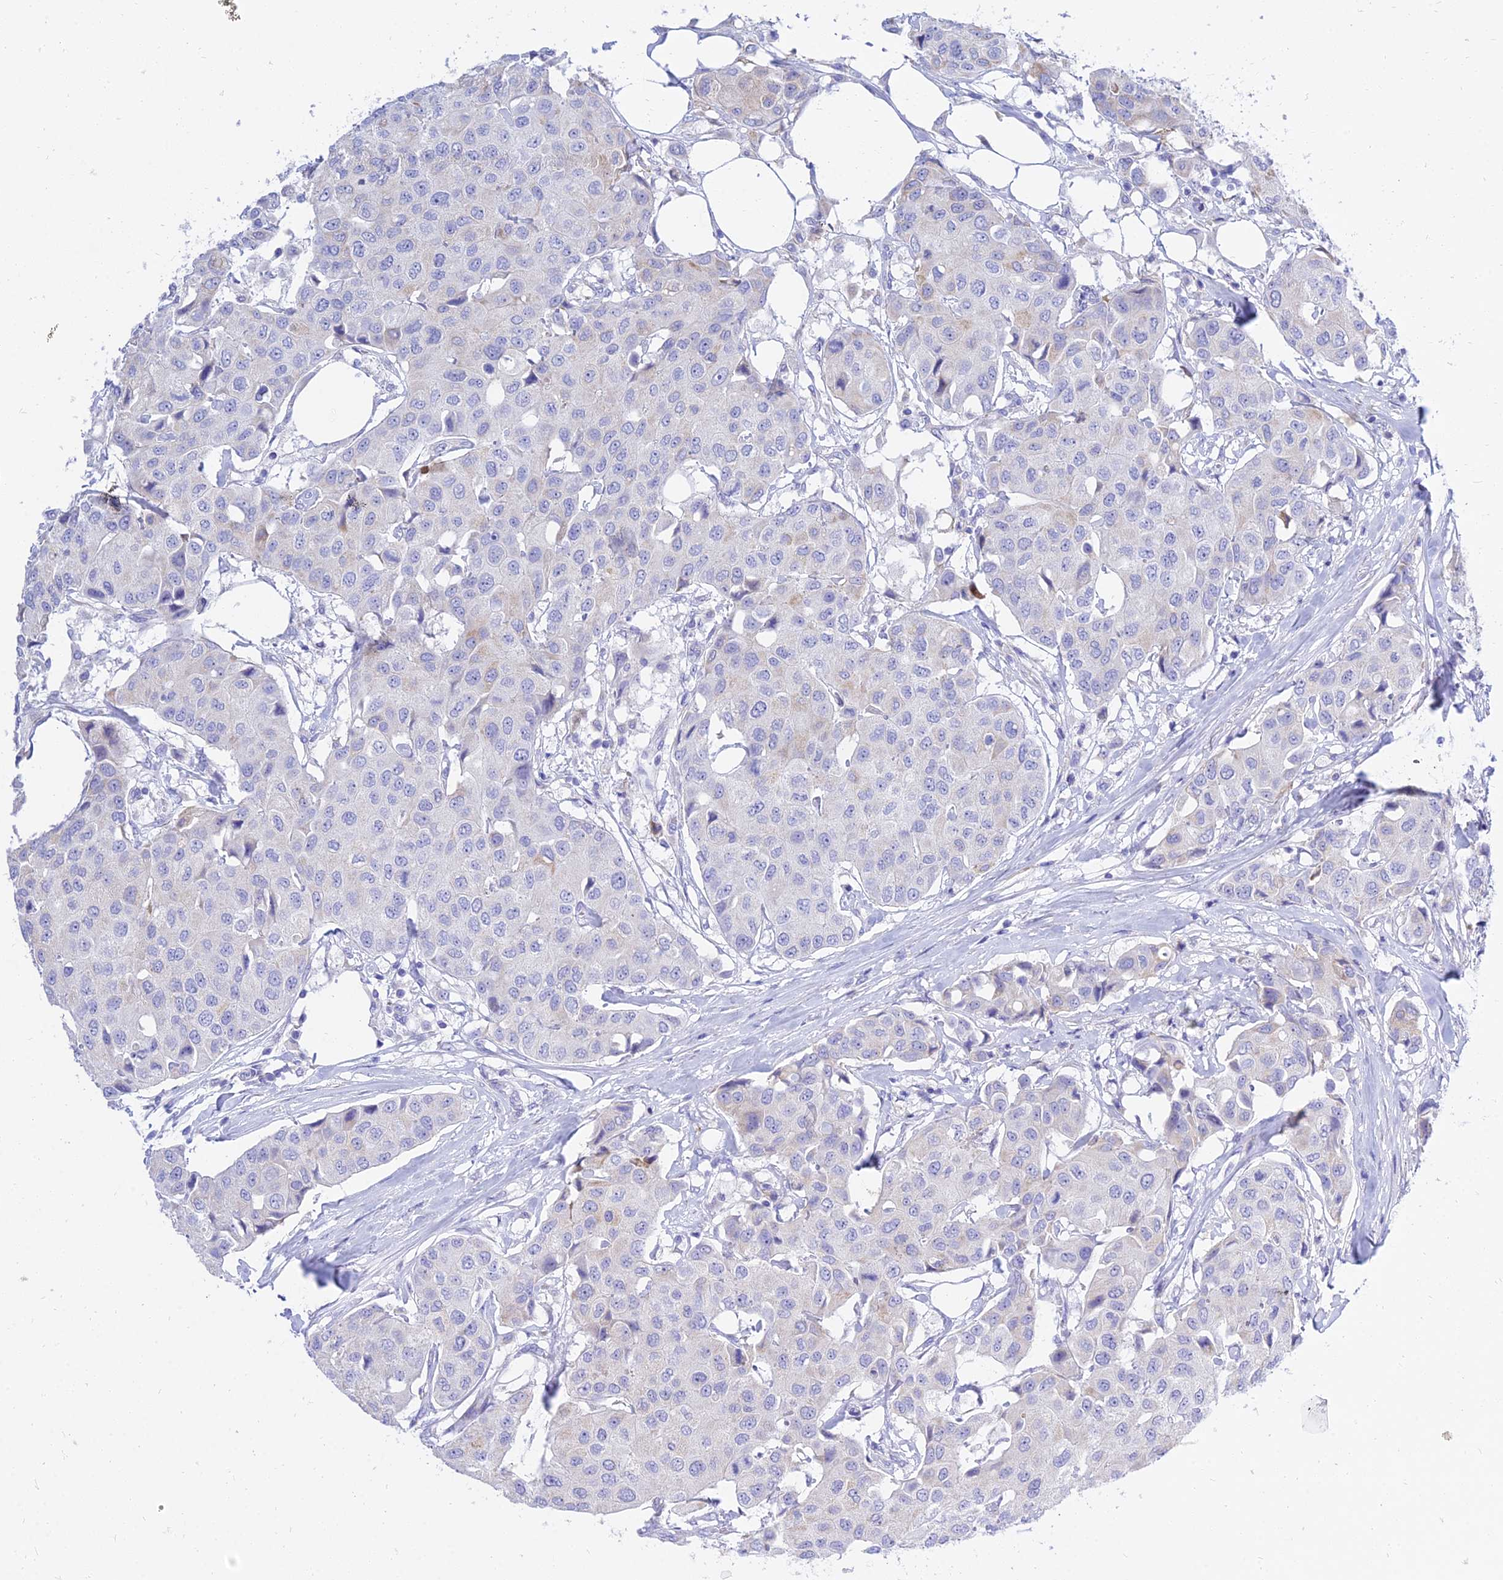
{"staining": {"intensity": "negative", "quantity": "none", "location": "none"}, "tissue": "breast cancer", "cell_type": "Tumor cells", "image_type": "cancer", "snomed": [{"axis": "morphology", "description": "Duct carcinoma"}, {"axis": "topography", "description": "Breast"}], "caption": "There is no significant expression in tumor cells of breast cancer (invasive ductal carcinoma).", "gene": "PKN3", "patient": {"sex": "female", "age": 80}}